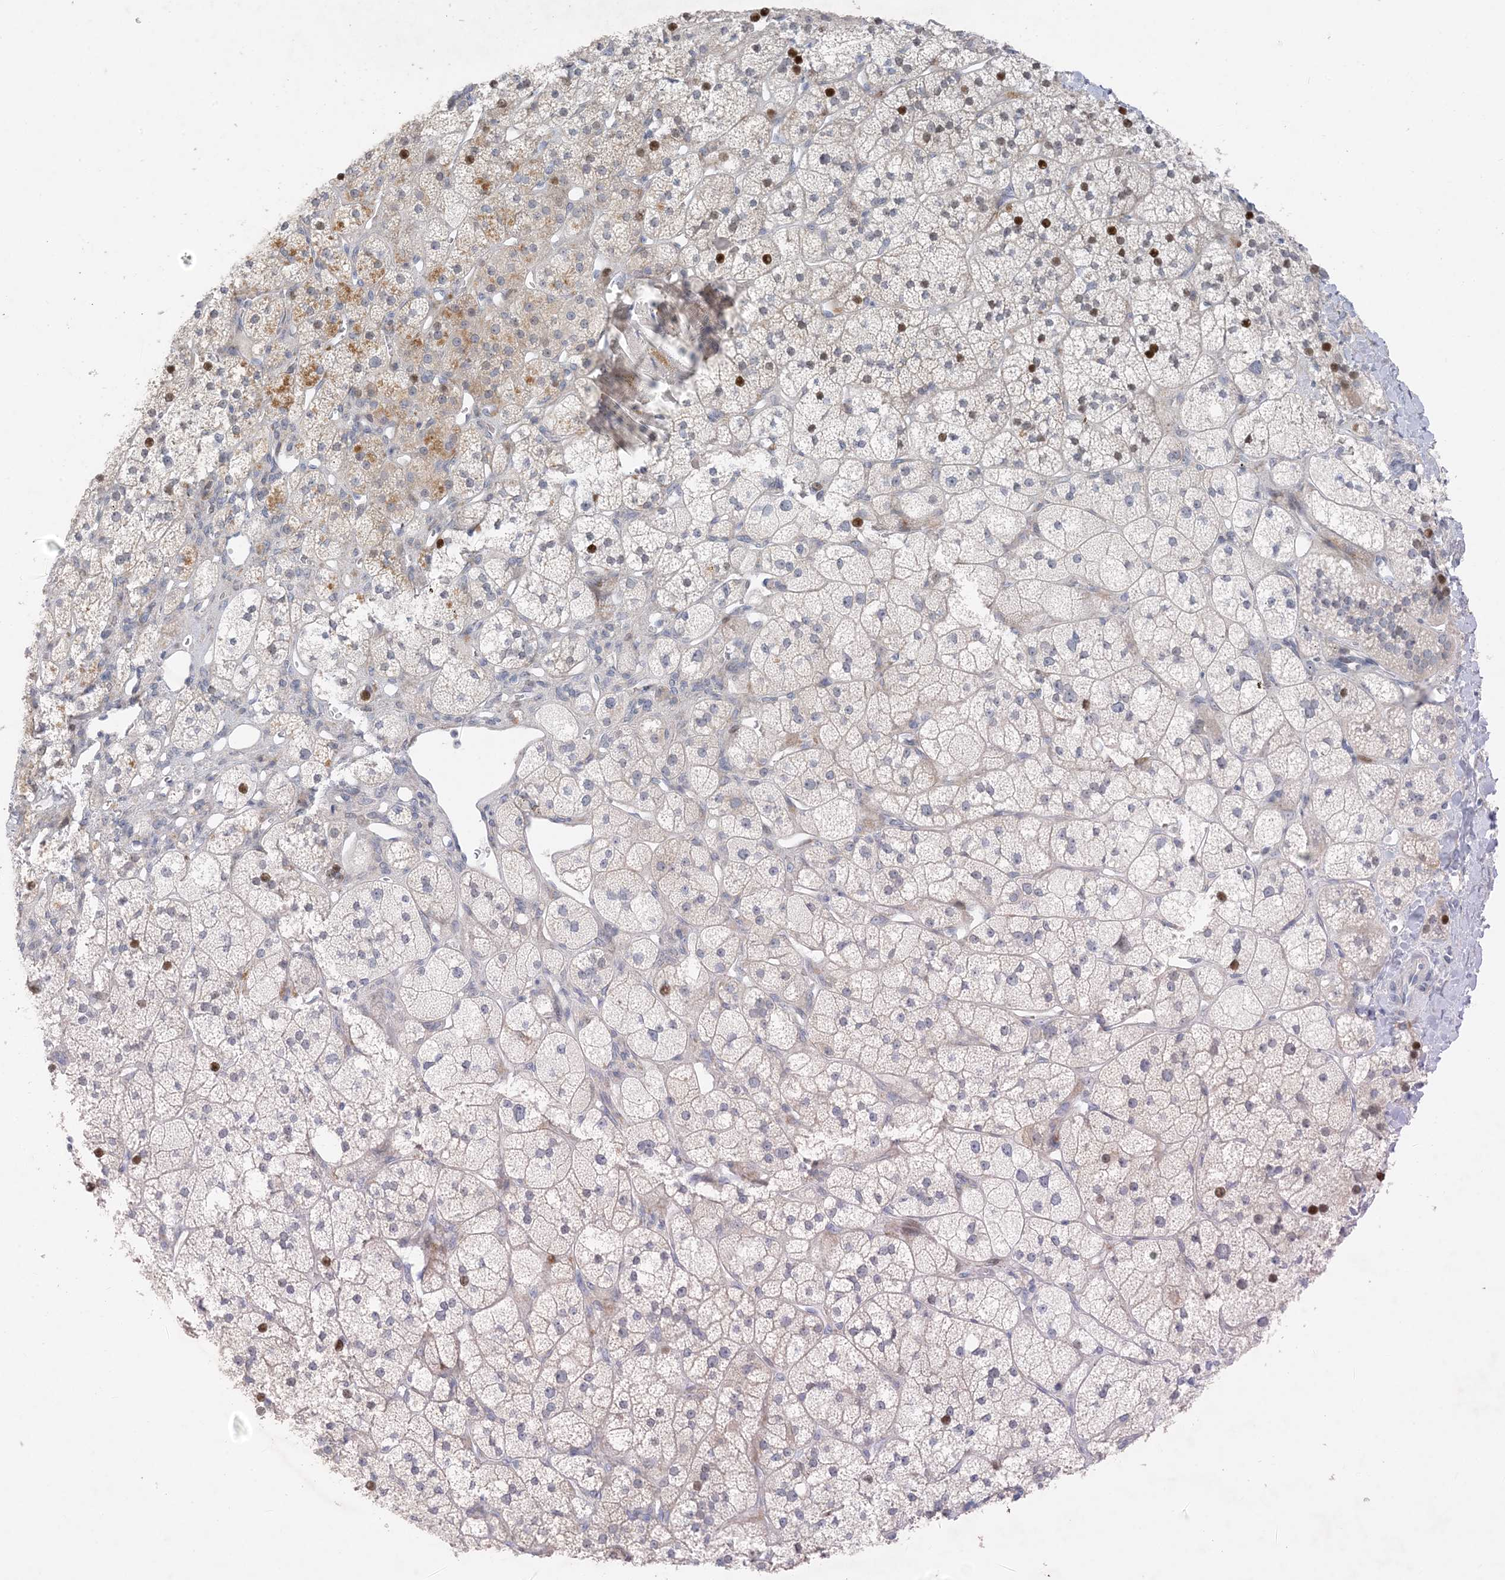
{"staining": {"intensity": "strong", "quantity": "<25%", "location": "cytoplasmic/membranous,nuclear"}, "tissue": "adrenal gland", "cell_type": "Glandular cells", "image_type": "normal", "snomed": [{"axis": "morphology", "description": "Normal tissue, NOS"}, {"axis": "topography", "description": "Adrenal gland"}], "caption": "Brown immunohistochemical staining in benign human adrenal gland demonstrates strong cytoplasmic/membranous,nuclear staining in about <25% of glandular cells.", "gene": "ZNF385D", "patient": {"sex": "male", "age": 61}}